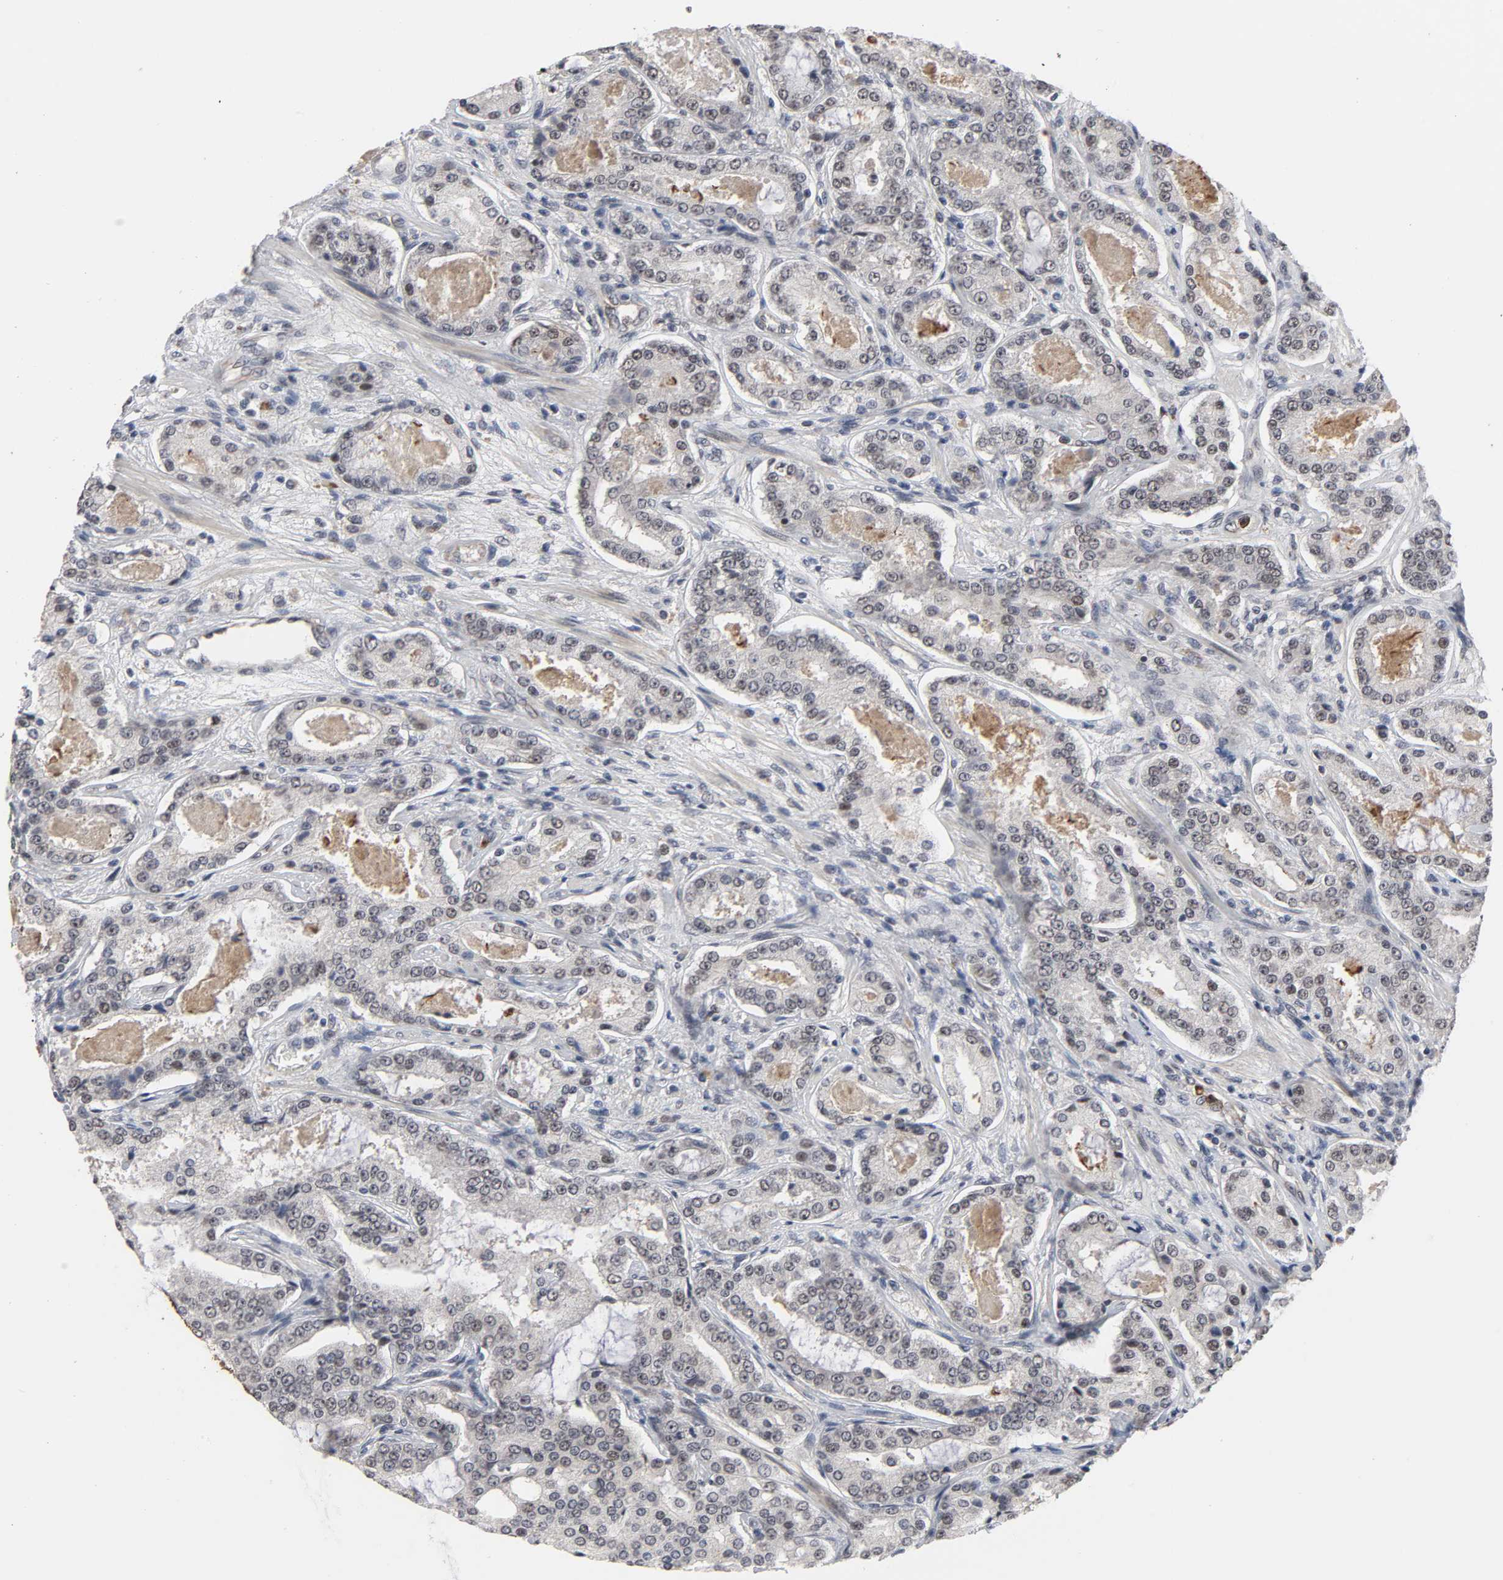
{"staining": {"intensity": "negative", "quantity": "none", "location": "none"}, "tissue": "prostate cancer", "cell_type": "Tumor cells", "image_type": "cancer", "snomed": [{"axis": "morphology", "description": "Adenocarcinoma, High grade"}, {"axis": "topography", "description": "Prostate"}], "caption": "The immunohistochemistry (IHC) histopathology image has no significant expression in tumor cells of prostate cancer (high-grade adenocarcinoma) tissue.", "gene": "RTL5", "patient": {"sex": "male", "age": 72}}